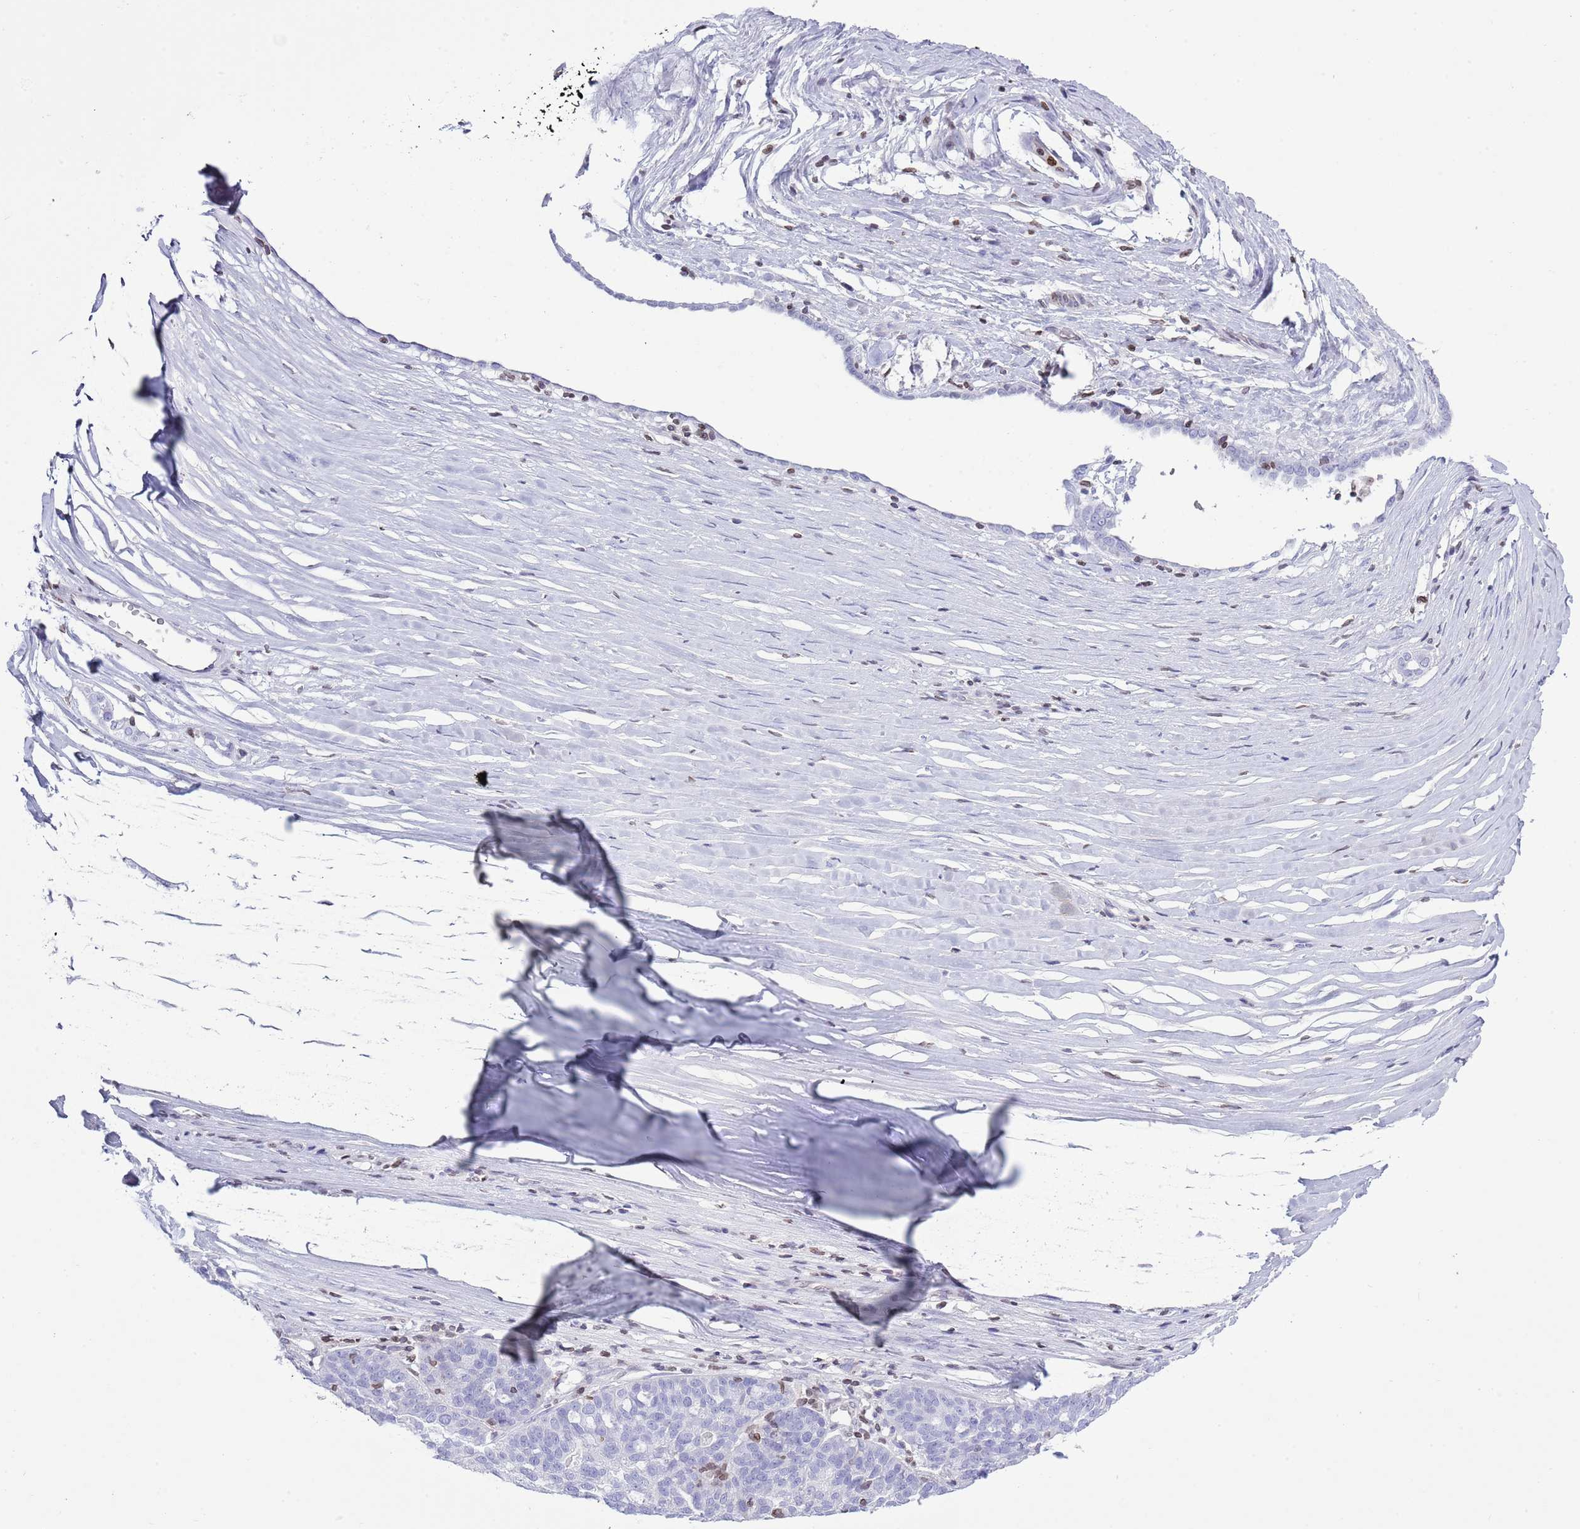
{"staining": {"intensity": "negative", "quantity": "none", "location": "none"}, "tissue": "ovarian cancer", "cell_type": "Tumor cells", "image_type": "cancer", "snomed": [{"axis": "morphology", "description": "Cystadenocarcinoma, serous, NOS"}, {"axis": "topography", "description": "Ovary"}], "caption": "A photomicrograph of human ovarian cancer is negative for staining in tumor cells. The staining is performed using DAB (3,3'-diaminobenzidine) brown chromogen with nuclei counter-stained in using hematoxylin.", "gene": "LBR", "patient": {"sex": "female", "age": 59}}